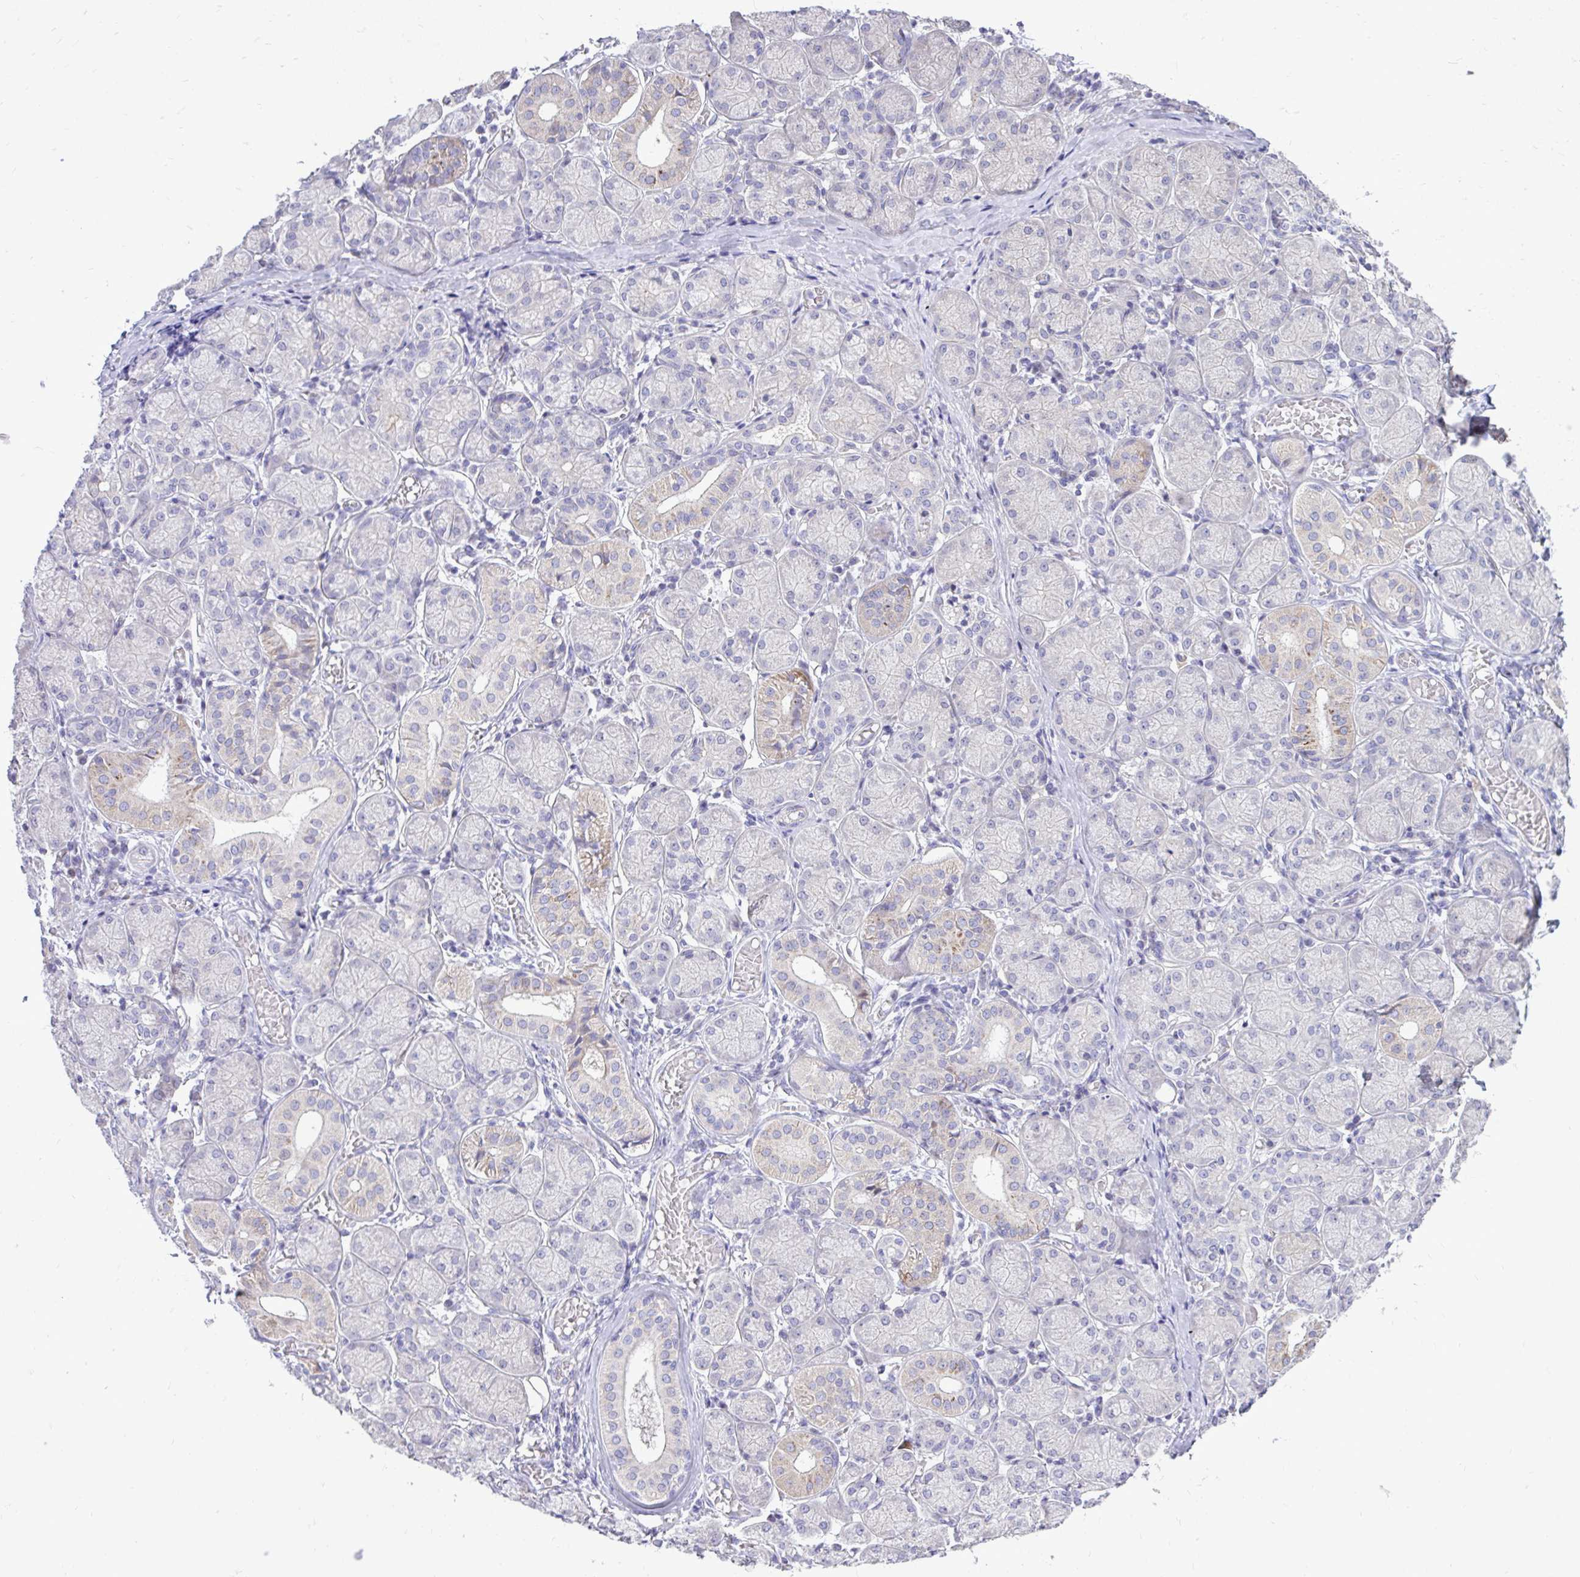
{"staining": {"intensity": "moderate", "quantity": "<25%", "location": "cytoplasmic/membranous"}, "tissue": "salivary gland", "cell_type": "Glandular cells", "image_type": "normal", "snomed": [{"axis": "morphology", "description": "Normal tissue, NOS"}, {"axis": "topography", "description": "Salivary gland"}], "caption": "A histopathology image of salivary gland stained for a protein demonstrates moderate cytoplasmic/membranous brown staining in glandular cells. (DAB (3,3'-diaminobenzidine) IHC, brown staining for protein, blue staining for nuclei).", "gene": "OR8D1", "patient": {"sex": "female", "age": 24}}